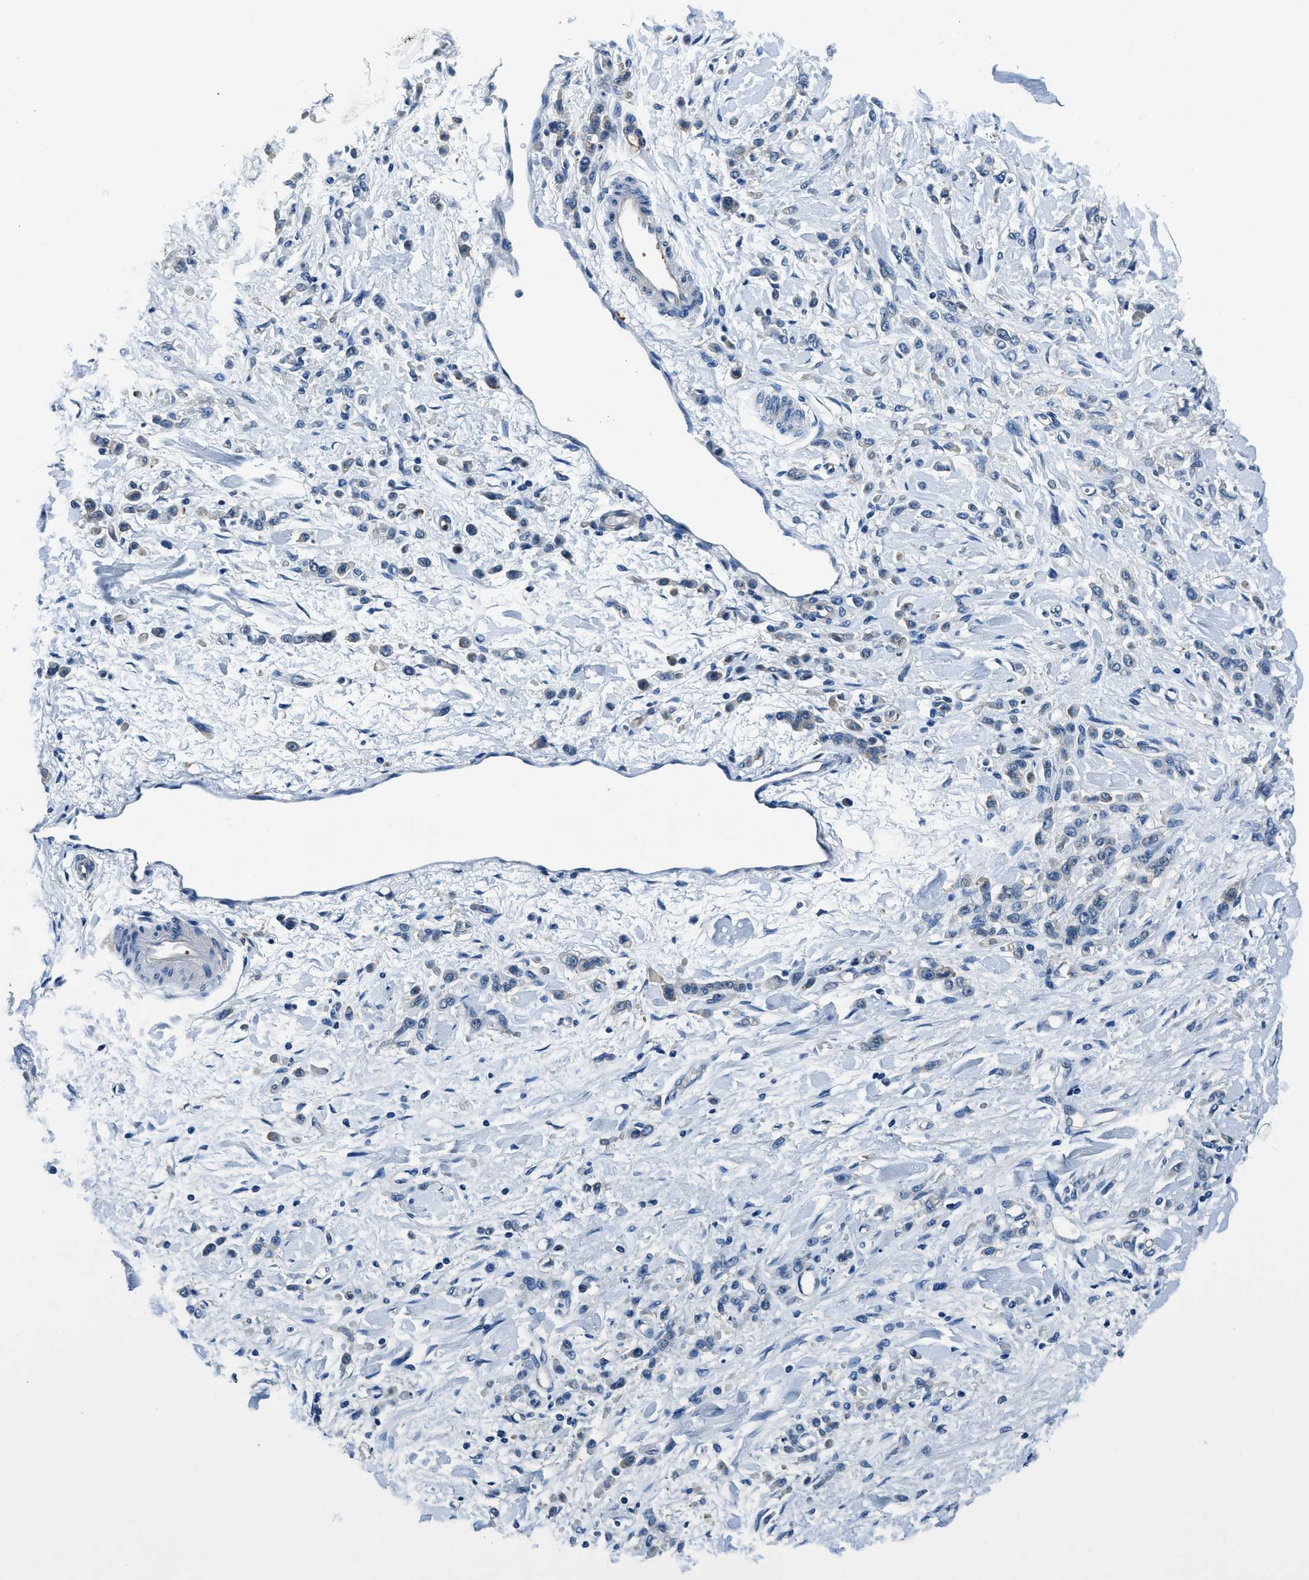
{"staining": {"intensity": "negative", "quantity": "none", "location": "none"}, "tissue": "stomach cancer", "cell_type": "Tumor cells", "image_type": "cancer", "snomed": [{"axis": "morphology", "description": "Normal tissue, NOS"}, {"axis": "morphology", "description": "Adenocarcinoma, NOS"}, {"axis": "topography", "description": "Stomach"}], "caption": "Tumor cells are negative for protein expression in human stomach adenocarcinoma.", "gene": "TWF1", "patient": {"sex": "male", "age": 82}}